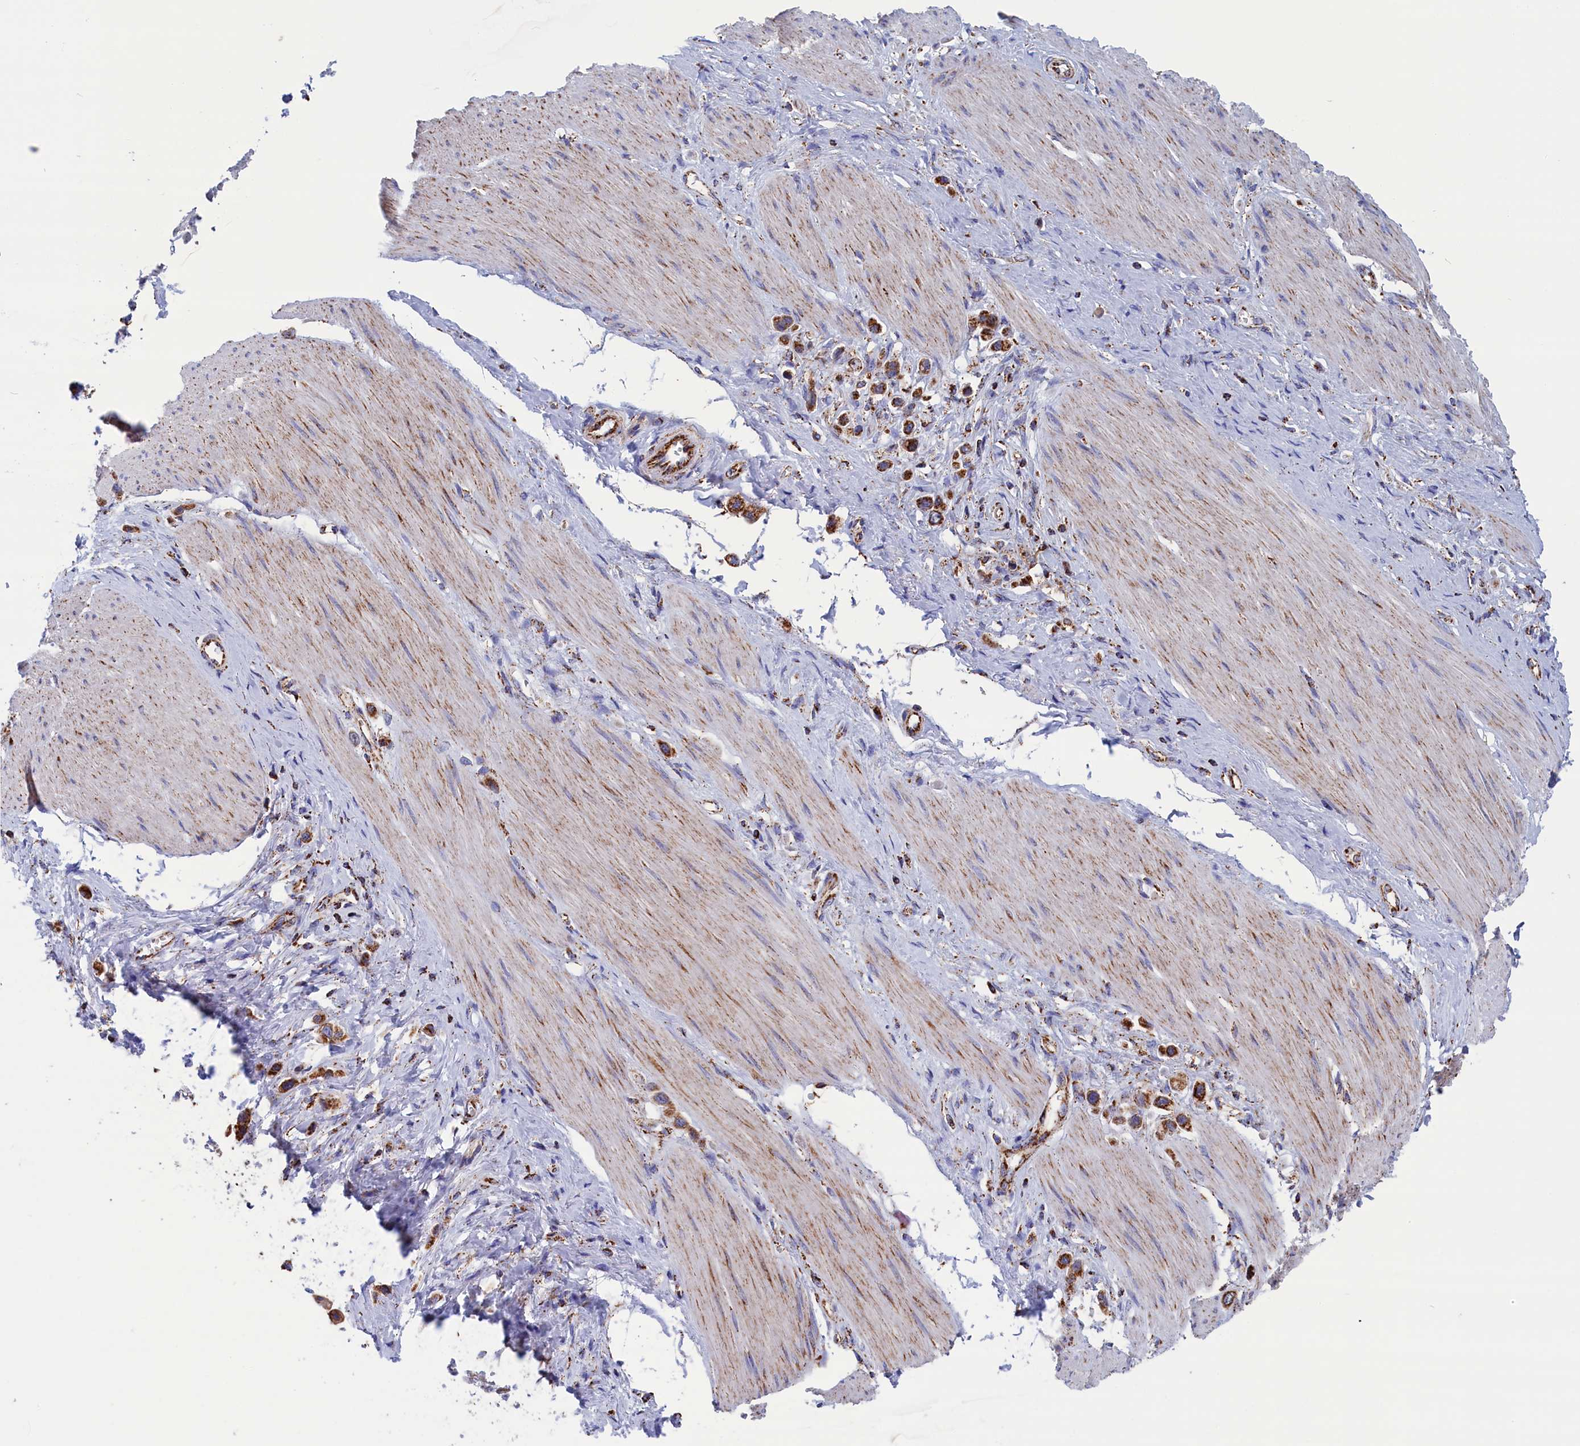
{"staining": {"intensity": "strong", "quantity": ">75%", "location": "cytoplasmic/membranous"}, "tissue": "stomach cancer", "cell_type": "Tumor cells", "image_type": "cancer", "snomed": [{"axis": "morphology", "description": "Adenocarcinoma, NOS"}, {"axis": "topography", "description": "Stomach"}], "caption": "This histopathology image demonstrates immunohistochemistry staining of human adenocarcinoma (stomach), with high strong cytoplasmic/membranous expression in approximately >75% of tumor cells.", "gene": "WDR83", "patient": {"sex": "female", "age": 65}}